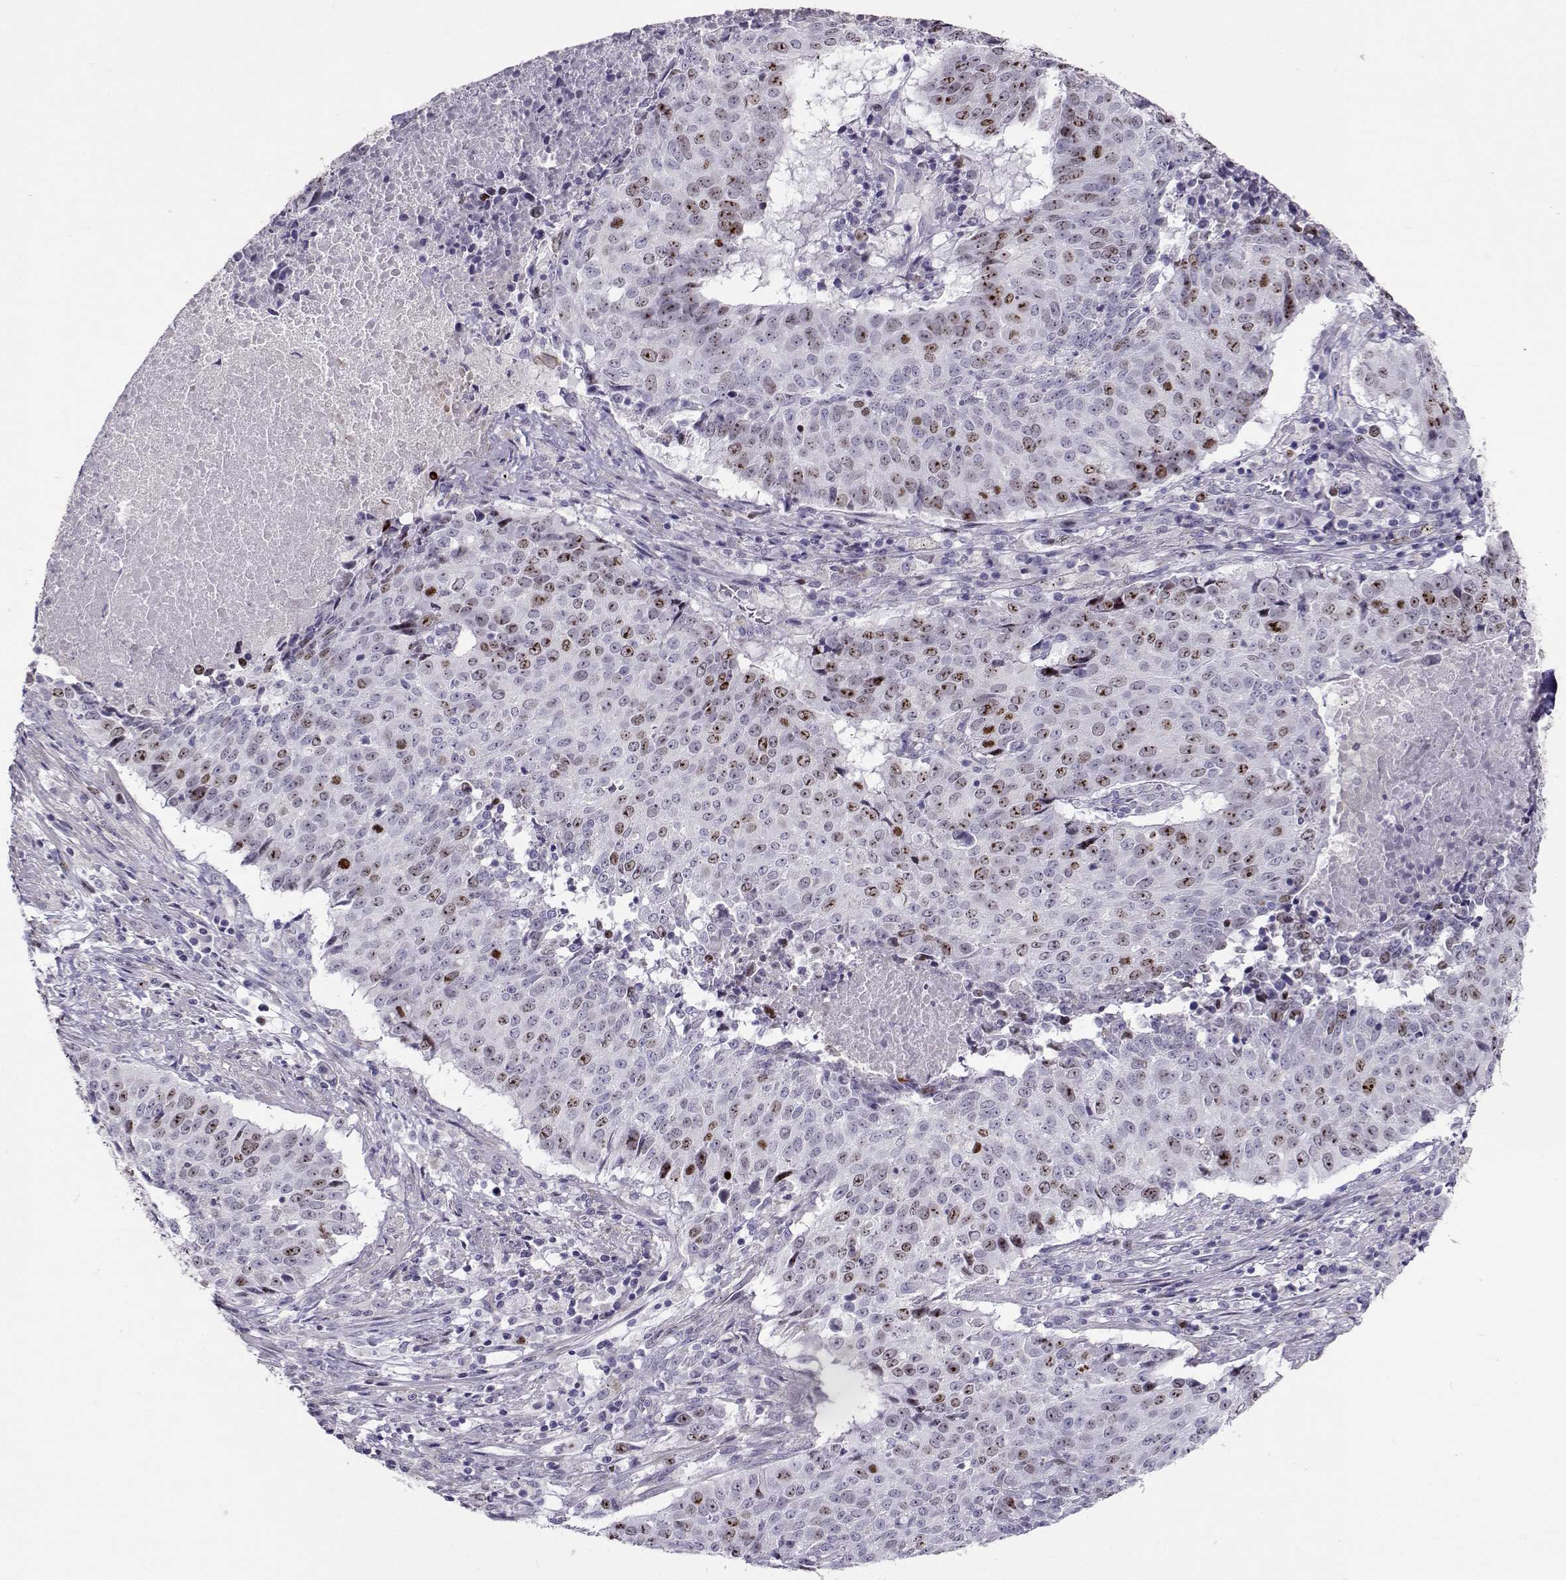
{"staining": {"intensity": "strong", "quantity": "<25%", "location": "nuclear"}, "tissue": "lung cancer", "cell_type": "Tumor cells", "image_type": "cancer", "snomed": [{"axis": "morphology", "description": "Normal tissue, NOS"}, {"axis": "morphology", "description": "Squamous cell carcinoma, NOS"}, {"axis": "topography", "description": "Bronchus"}, {"axis": "topography", "description": "Lung"}], "caption": "Protein expression analysis of lung squamous cell carcinoma demonstrates strong nuclear positivity in about <25% of tumor cells. (Stains: DAB in brown, nuclei in blue, Microscopy: brightfield microscopy at high magnification).", "gene": "NPW", "patient": {"sex": "male", "age": 64}}